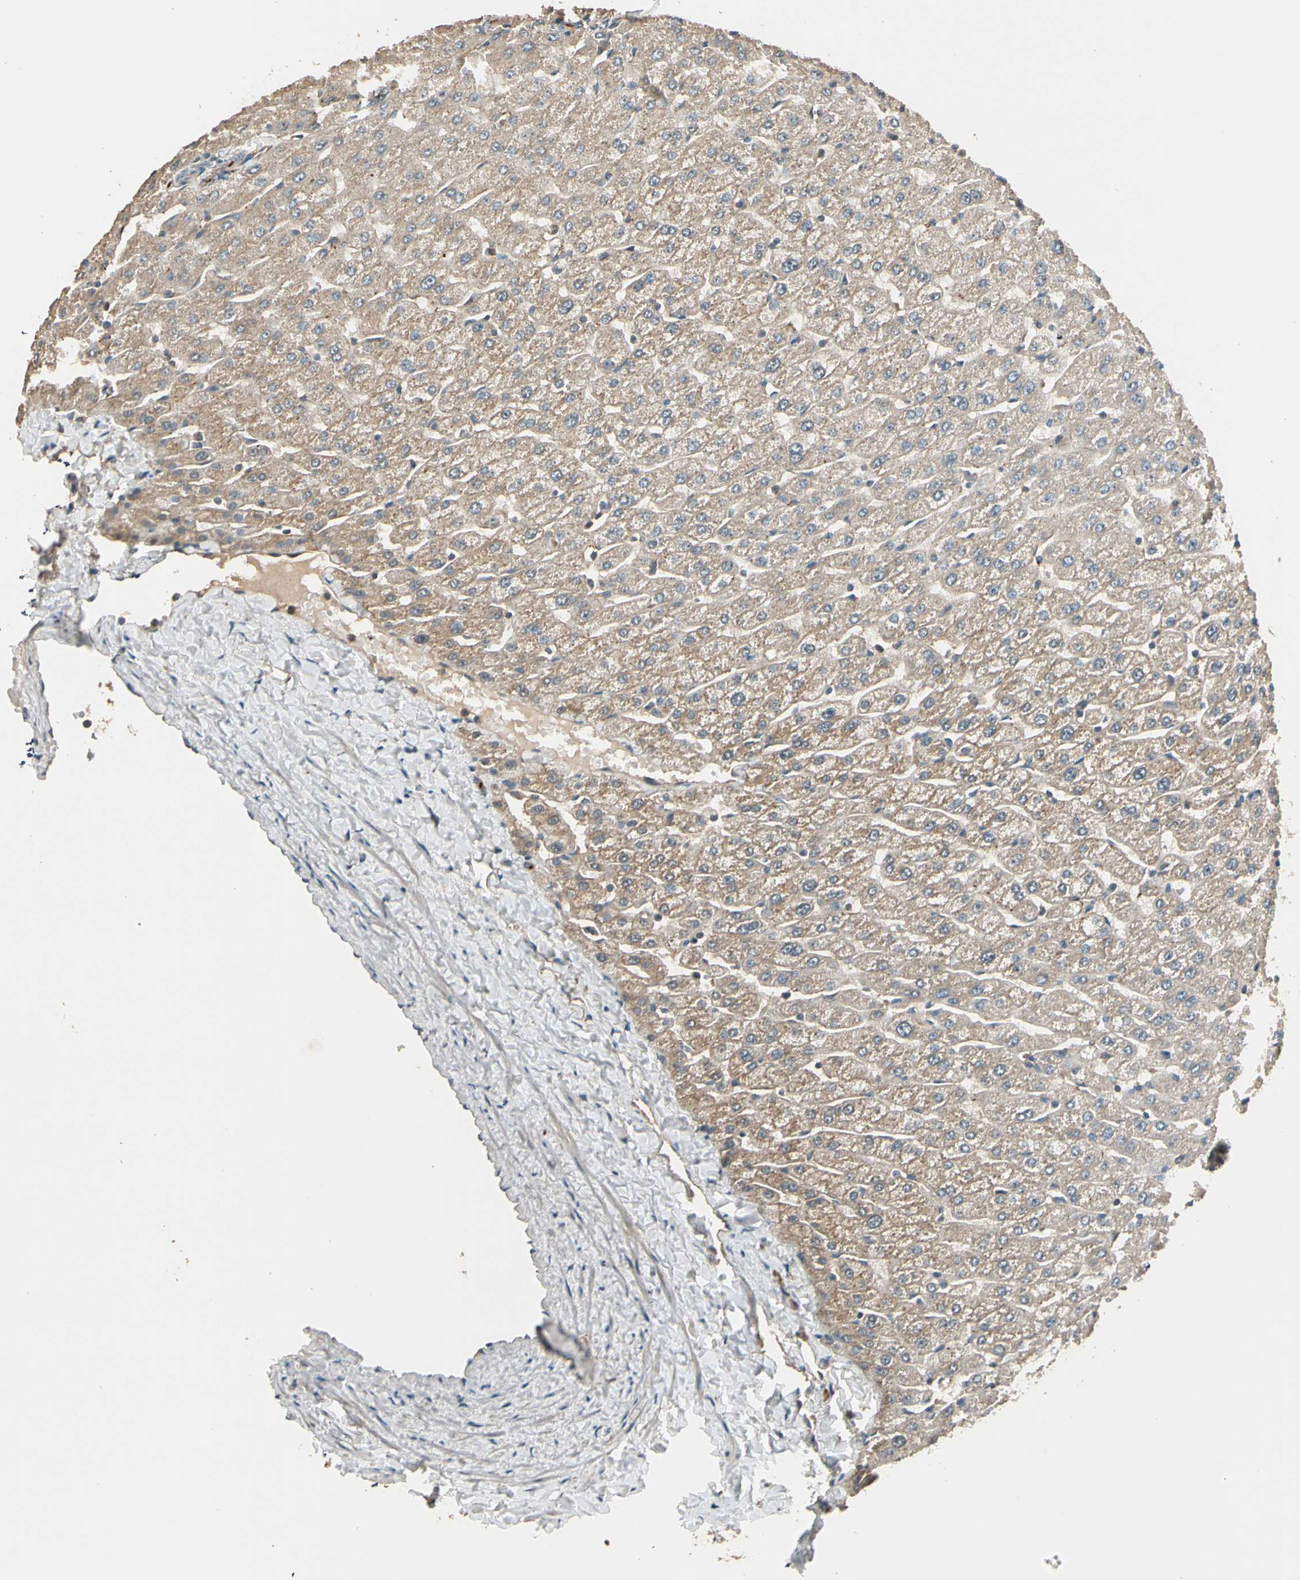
{"staining": {"intensity": "moderate", "quantity": ">75%", "location": "cytoplasmic/membranous"}, "tissue": "liver", "cell_type": "Cholangiocytes", "image_type": "normal", "snomed": [{"axis": "morphology", "description": "Normal tissue, NOS"}, {"axis": "morphology", "description": "Fibrosis, NOS"}, {"axis": "topography", "description": "Liver"}], "caption": "High-magnification brightfield microscopy of unremarkable liver stained with DAB (brown) and counterstained with hematoxylin (blue). cholangiocytes exhibit moderate cytoplasmic/membranous expression is present in approximately>75% of cells.", "gene": "TNFRSF21", "patient": {"sex": "female", "age": 29}}